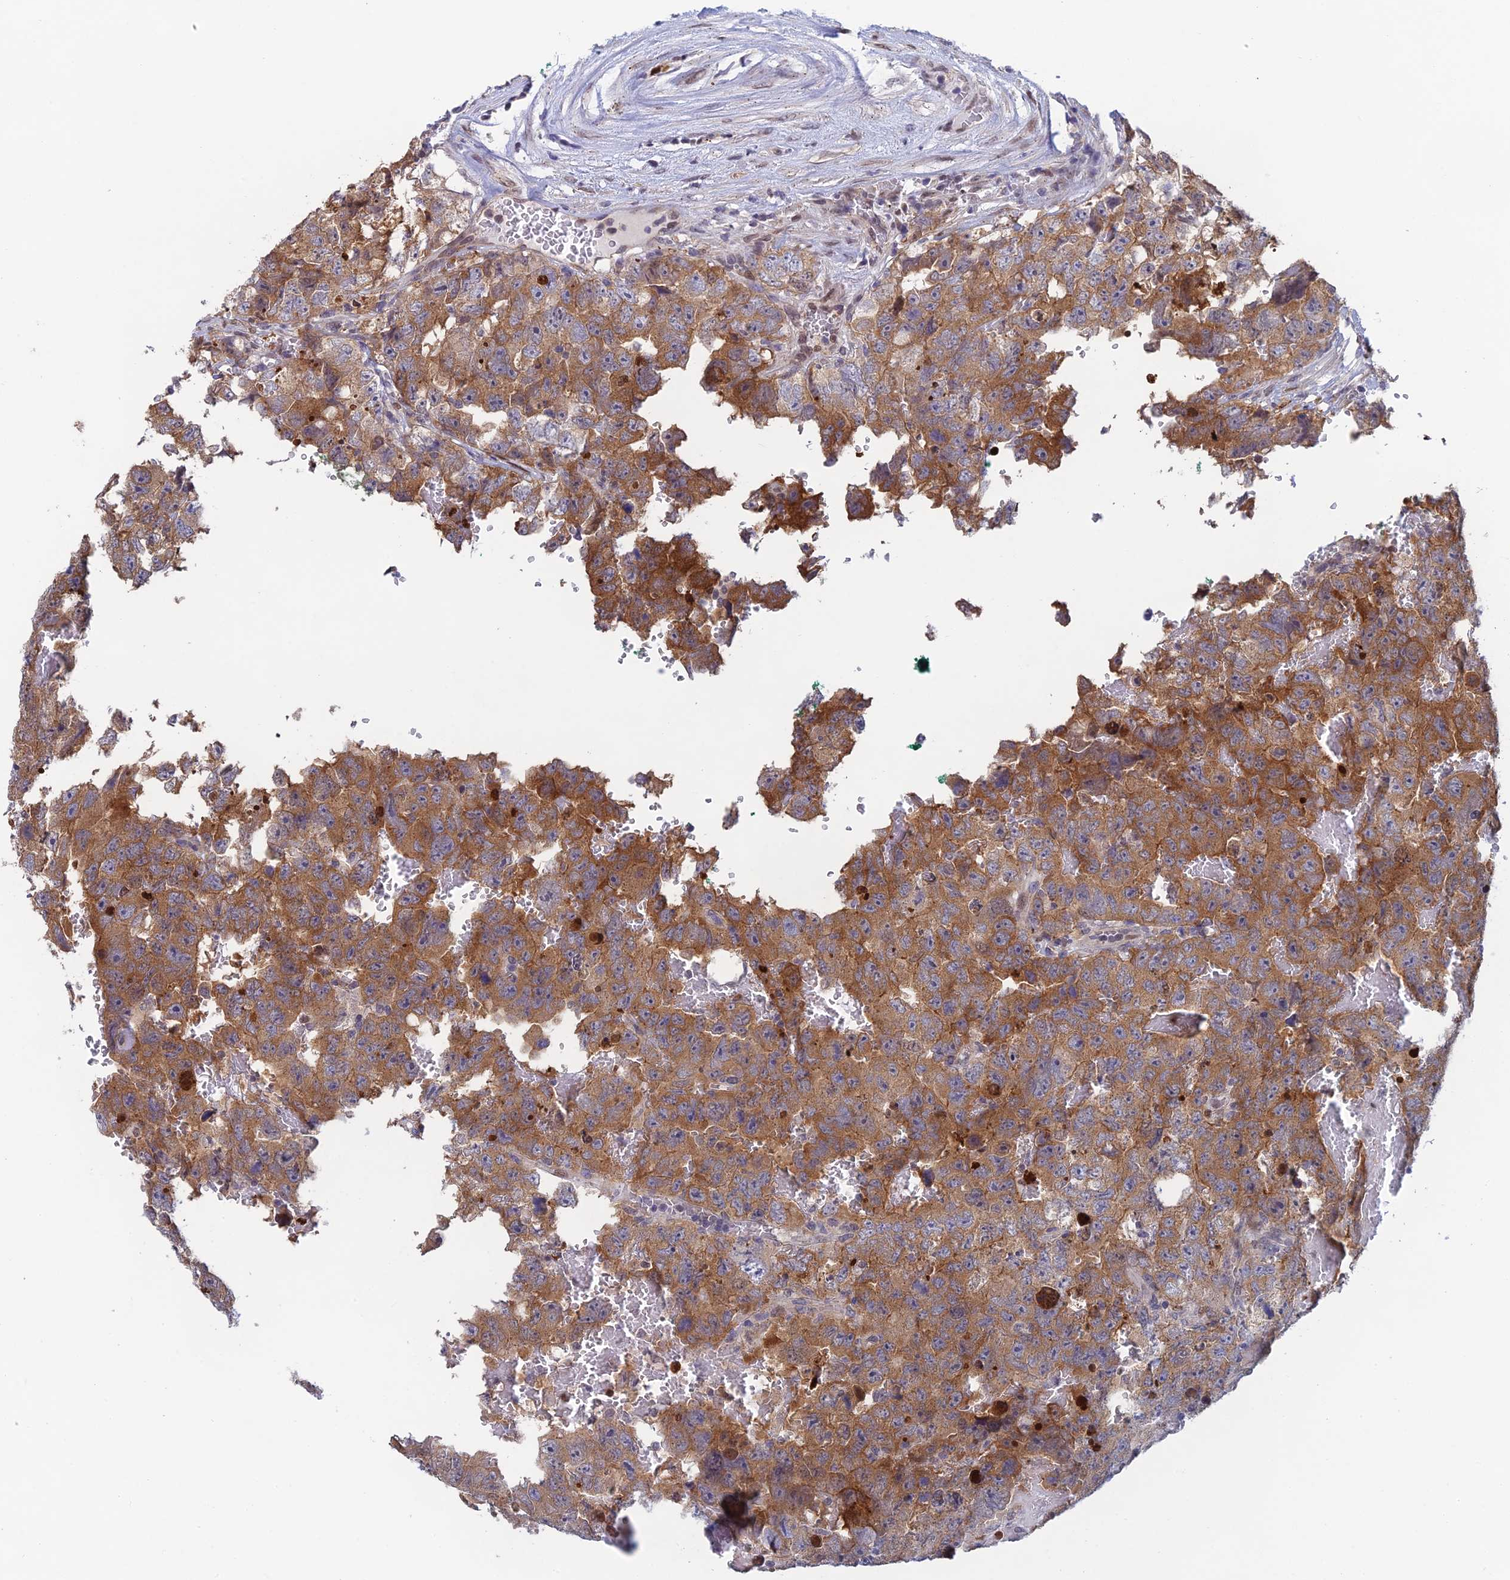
{"staining": {"intensity": "moderate", "quantity": ">75%", "location": "cytoplasmic/membranous"}, "tissue": "testis cancer", "cell_type": "Tumor cells", "image_type": "cancer", "snomed": [{"axis": "morphology", "description": "Carcinoma, Embryonal, NOS"}, {"axis": "topography", "description": "Testis"}], "caption": "Testis cancer stained for a protein demonstrates moderate cytoplasmic/membranous positivity in tumor cells.", "gene": "MRPL17", "patient": {"sex": "male", "age": 45}}